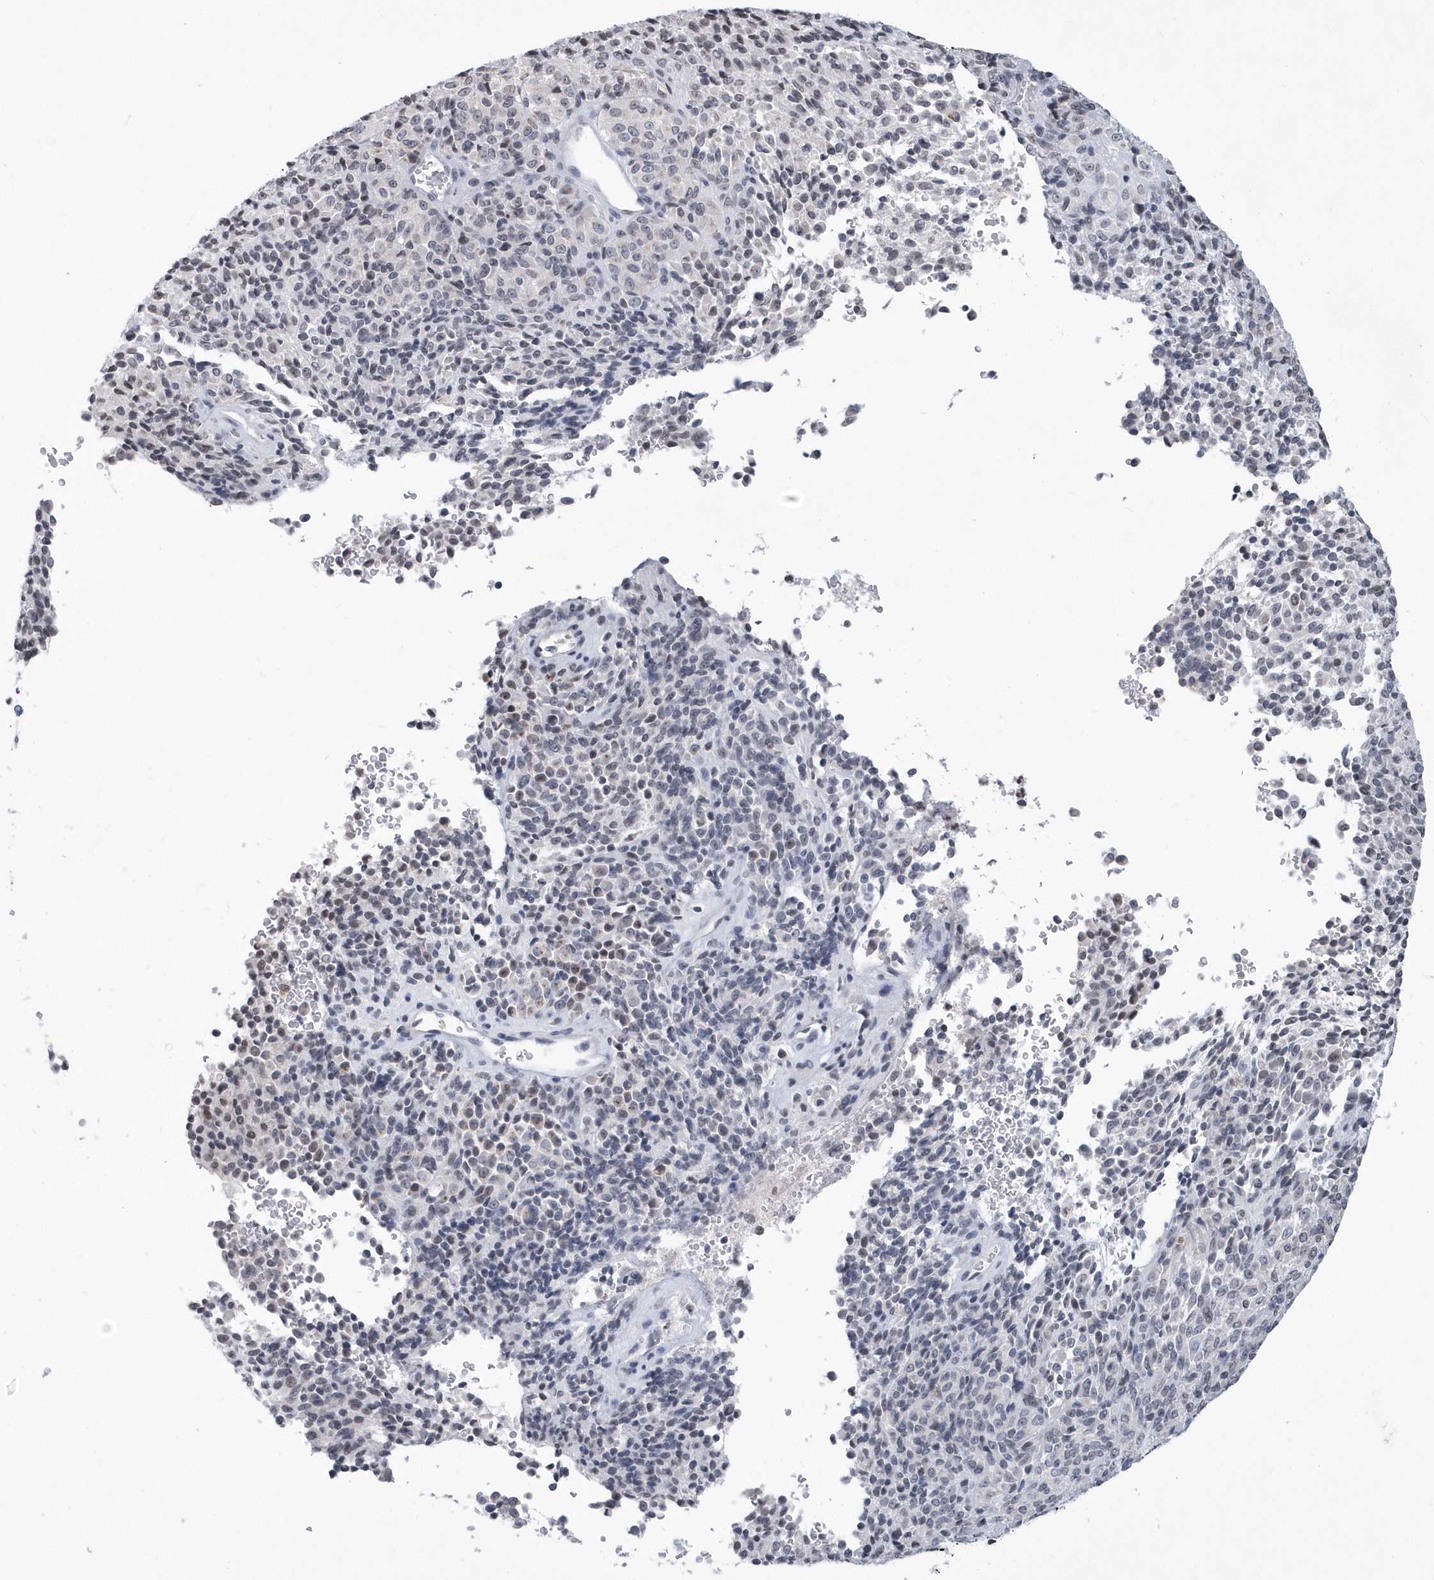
{"staining": {"intensity": "negative", "quantity": "none", "location": "none"}, "tissue": "melanoma", "cell_type": "Tumor cells", "image_type": "cancer", "snomed": [{"axis": "morphology", "description": "Malignant melanoma, Metastatic site"}, {"axis": "topography", "description": "Brain"}], "caption": "This is a micrograph of immunohistochemistry (IHC) staining of malignant melanoma (metastatic site), which shows no expression in tumor cells.", "gene": "VWA5B2", "patient": {"sex": "female", "age": 56}}